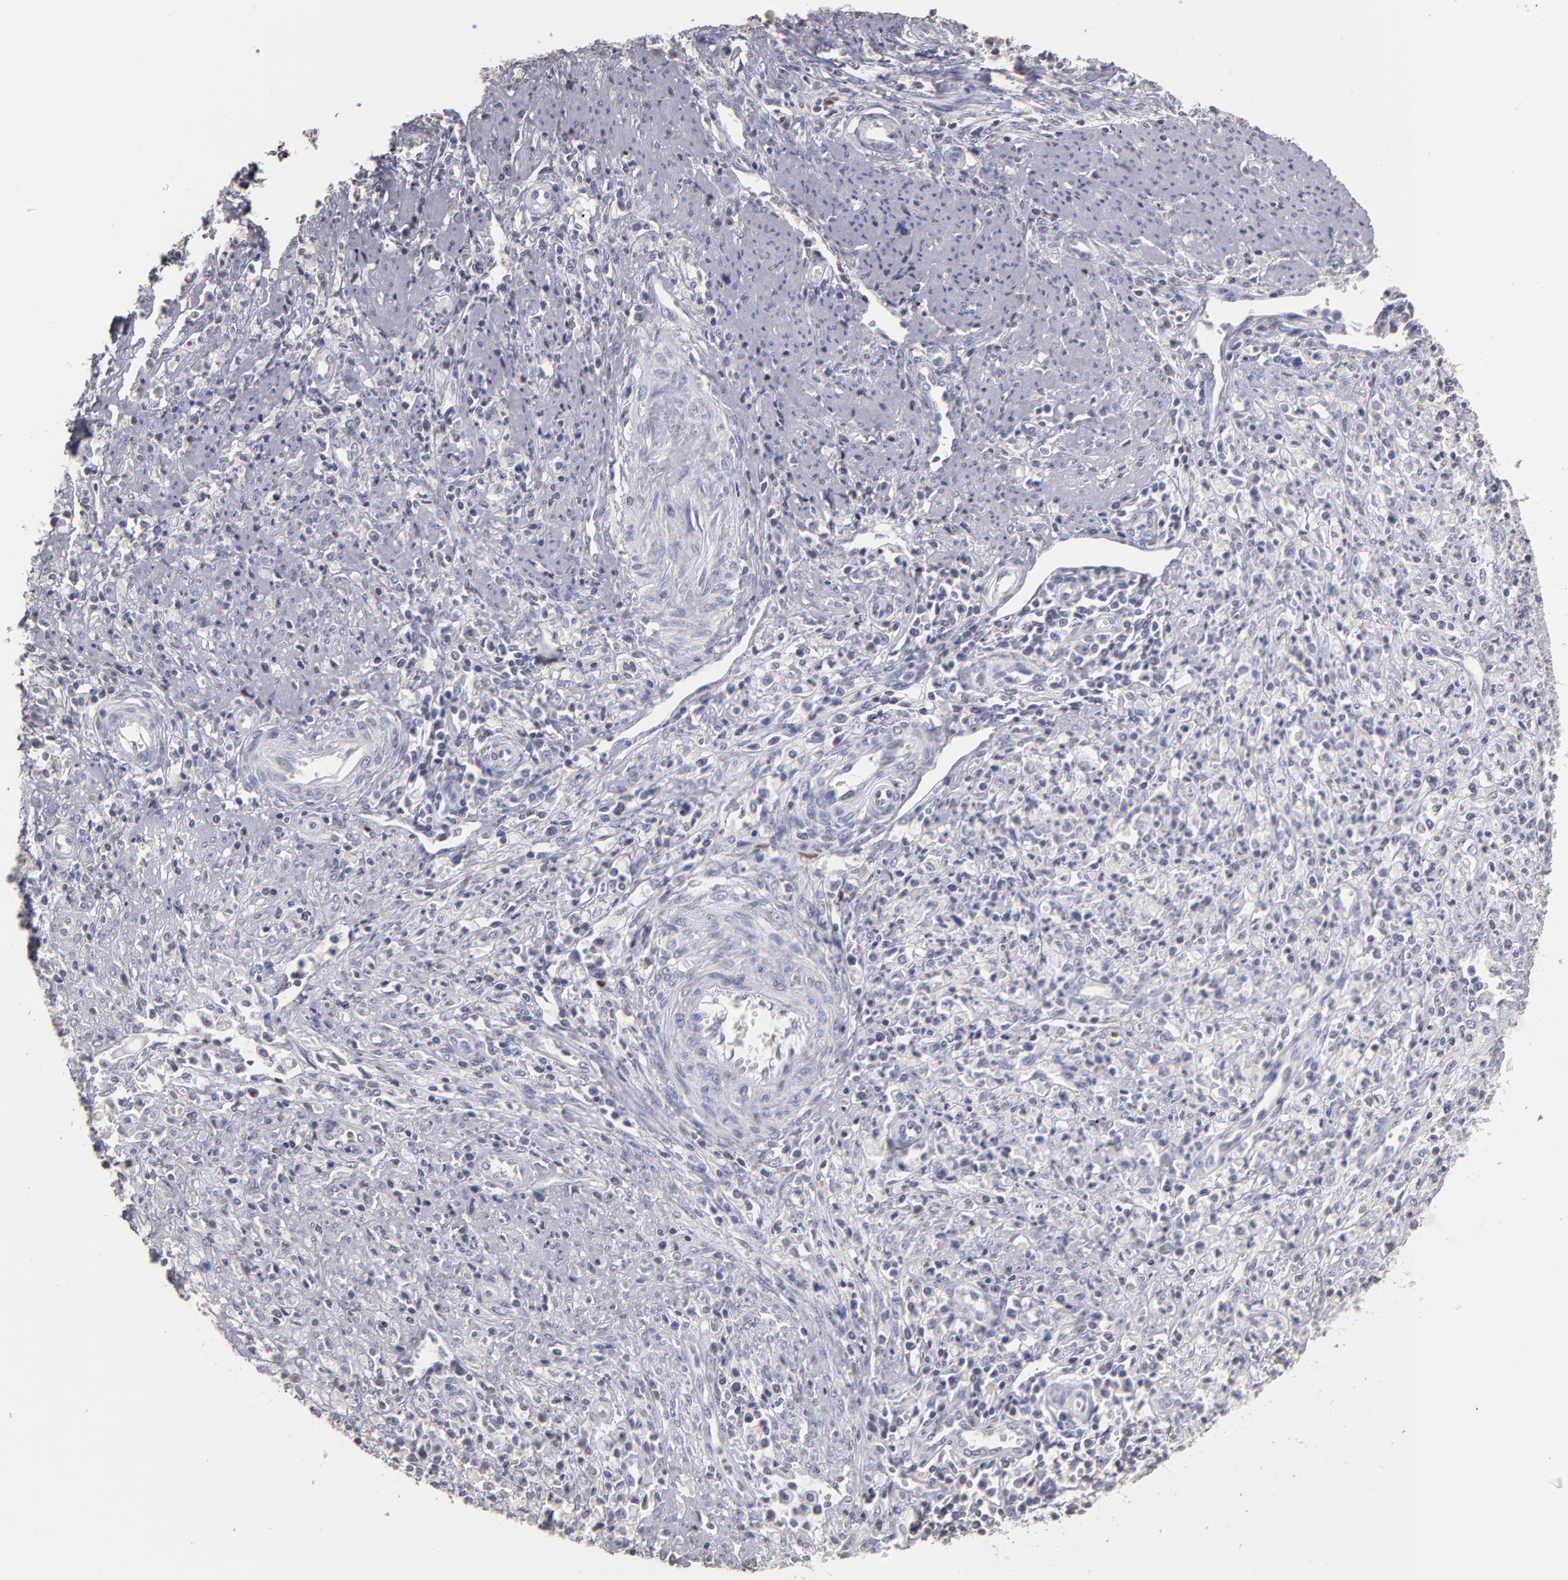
{"staining": {"intensity": "negative", "quantity": "none", "location": "none"}, "tissue": "cervical cancer", "cell_type": "Tumor cells", "image_type": "cancer", "snomed": [{"axis": "morphology", "description": "Adenocarcinoma, NOS"}, {"axis": "topography", "description": "Cervix"}], "caption": "An image of cervical adenocarcinoma stained for a protein shows no brown staining in tumor cells. The staining was performed using DAB (3,3'-diaminobenzidine) to visualize the protein expression in brown, while the nuclei were stained in blue with hematoxylin (Magnification: 20x).", "gene": "SOX10", "patient": {"sex": "female", "age": 36}}